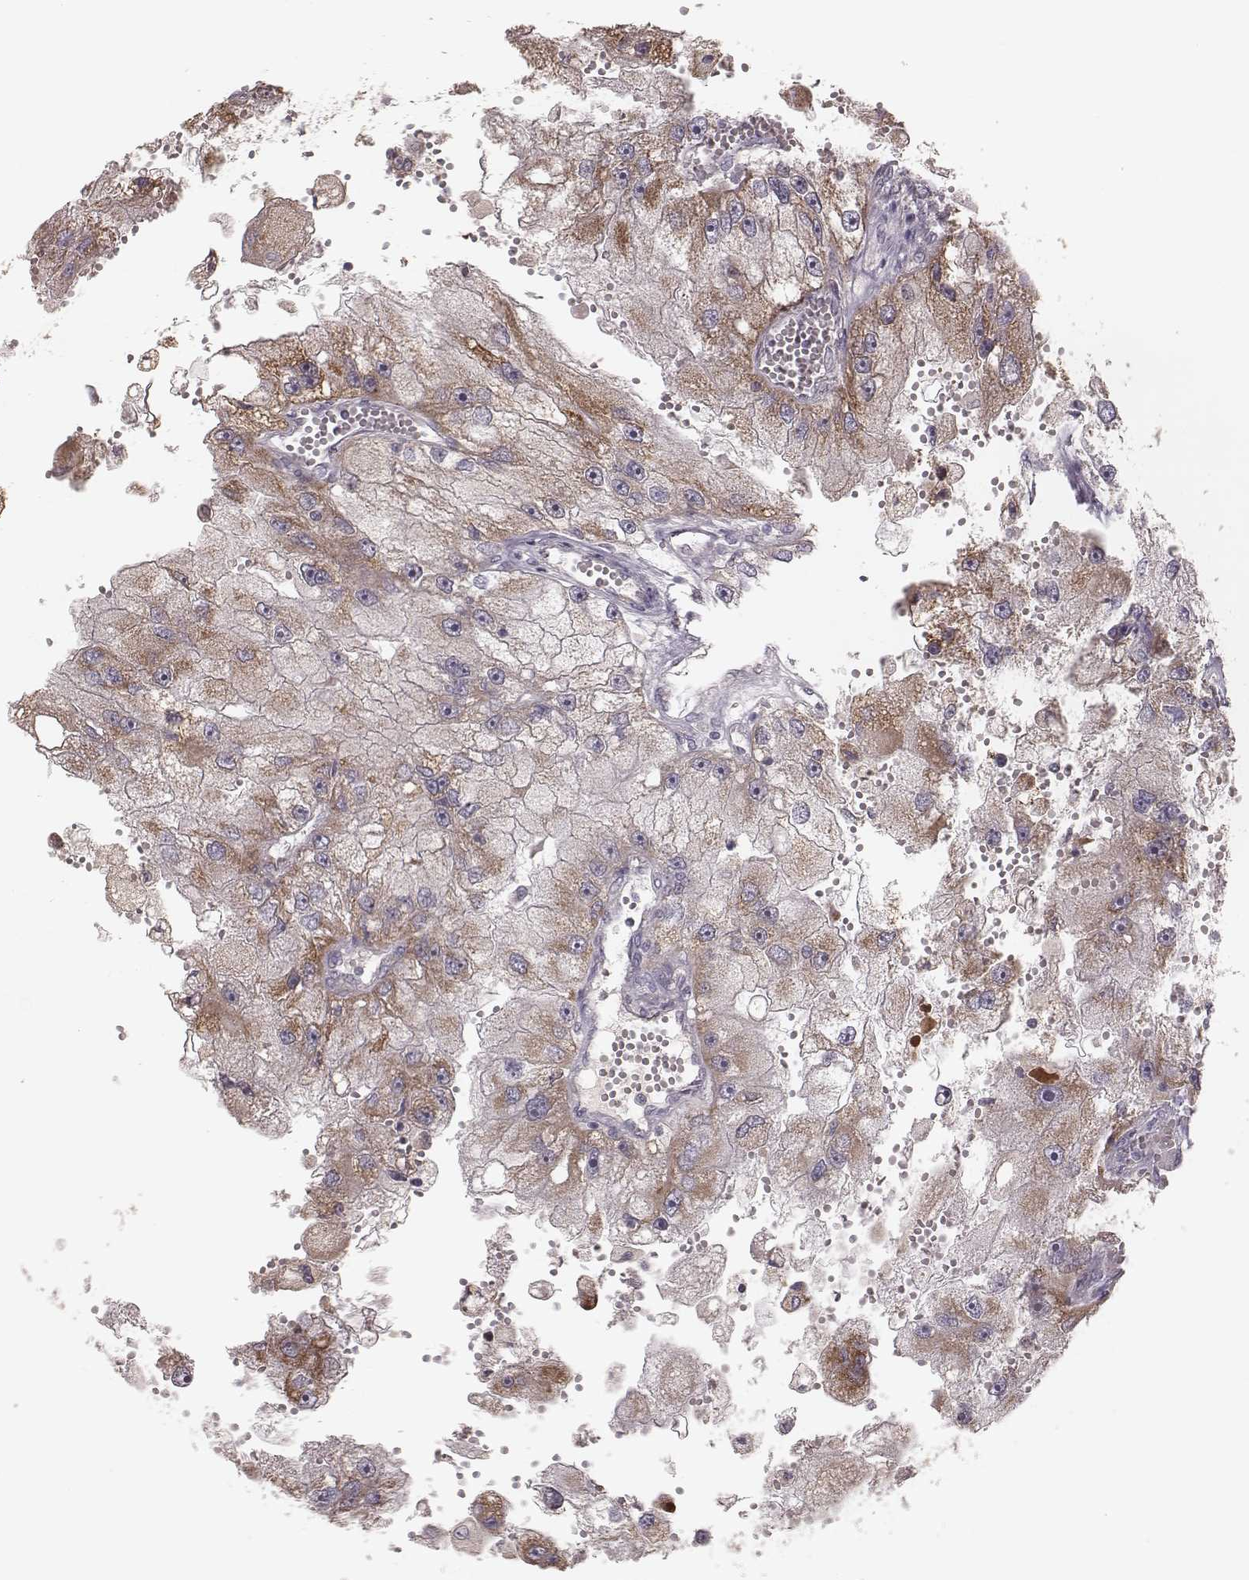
{"staining": {"intensity": "moderate", "quantity": "25%-75%", "location": "cytoplasmic/membranous"}, "tissue": "renal cancer", "cell_type": "Tumor cells", "image_type": "cancer", "snomed": [{"axis": "morphology", "description": "Adenocarcinoma, NOS"}, {"axis": "topography", "description": "Kidney"}], "caption": "Renal cancer (adenocarcinoma) was stained to show a protein in brown. There is medium levels of moderate cytoplasmic/membranous staining in approximately 25%-75% of tumor cells. (IHC, brightfield microscopy, high magnification).", "gene": "MRPS27", "patient": {"sex": "male", "age": 63}}